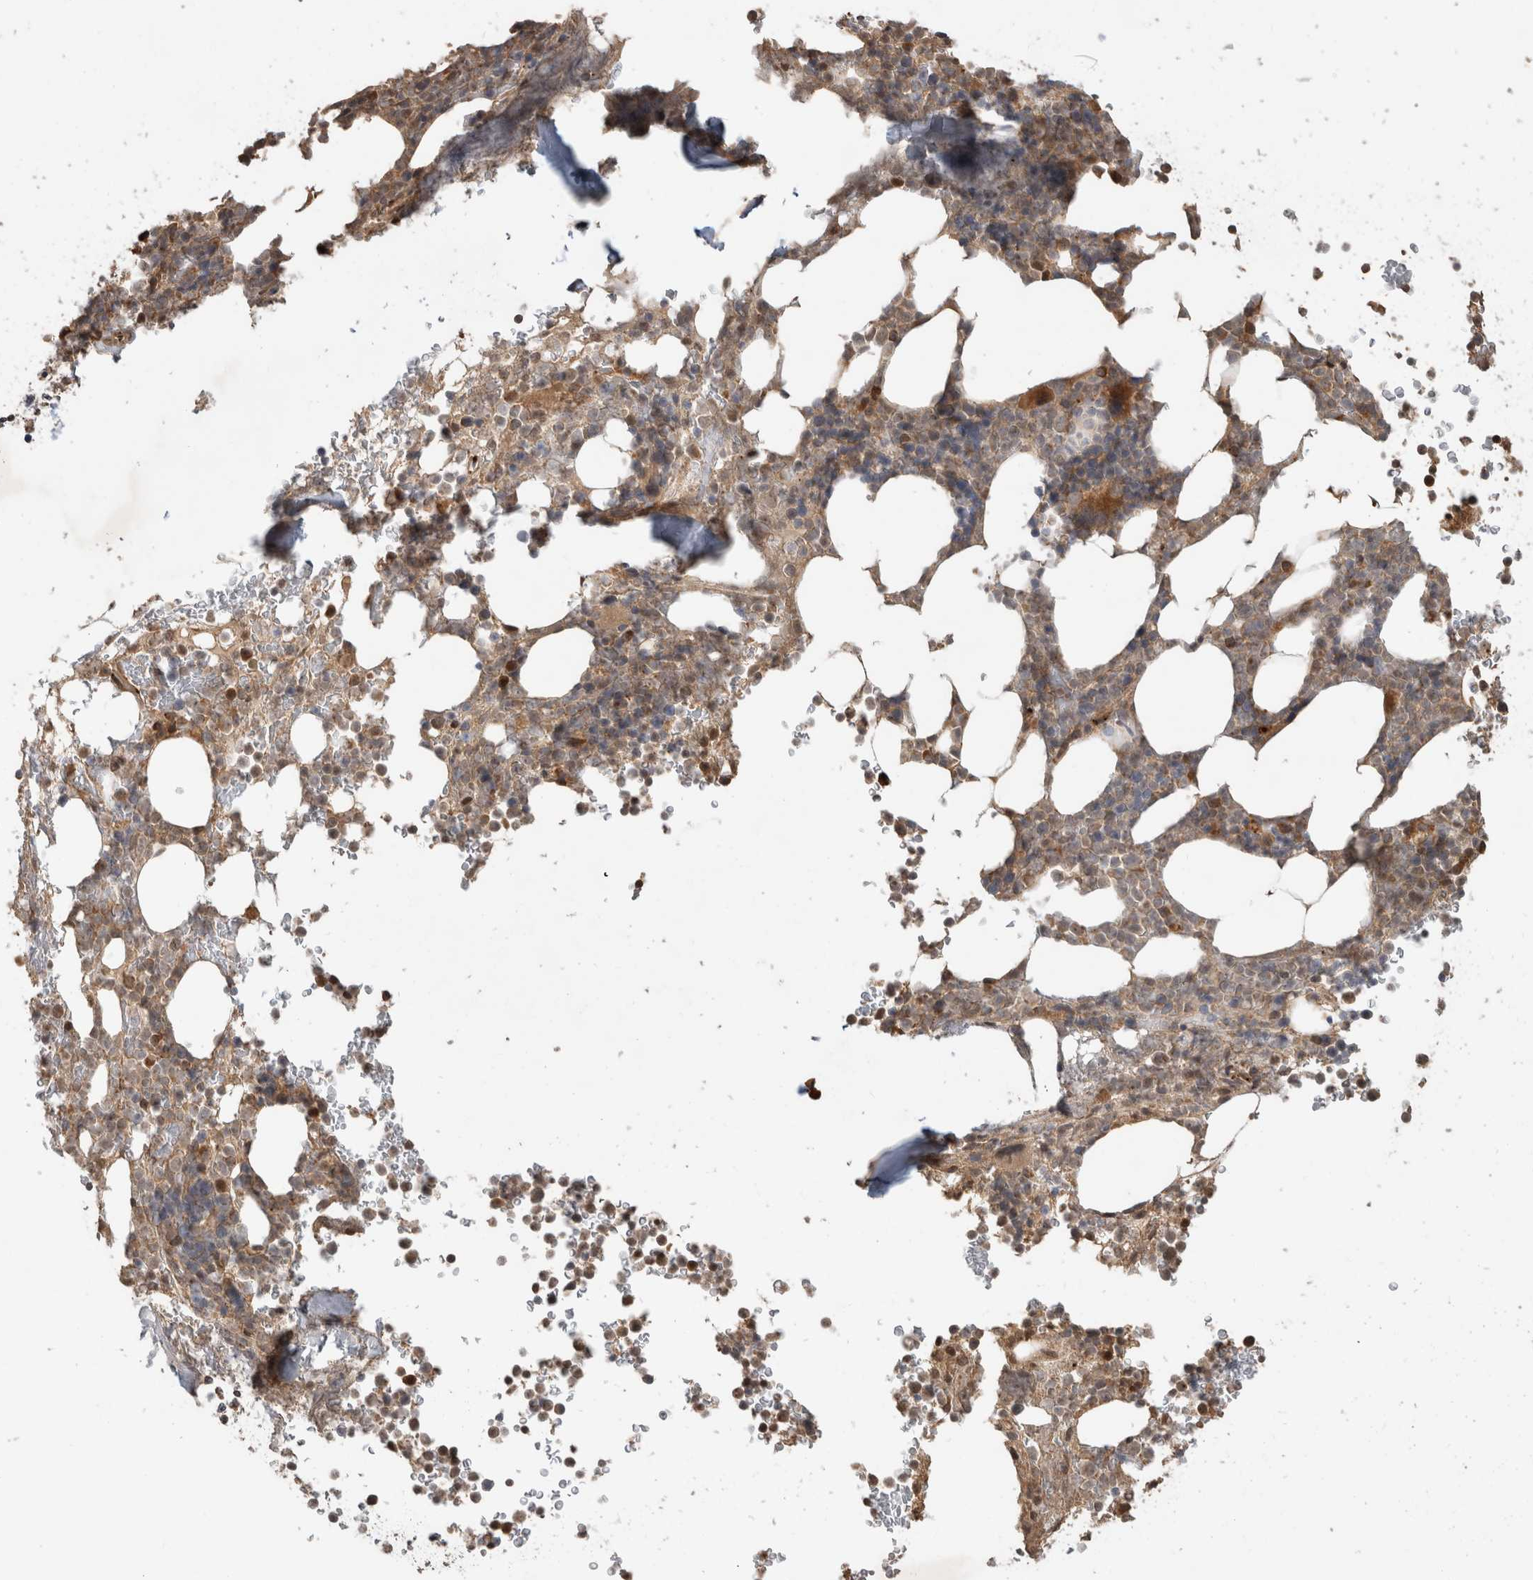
{"staining": {"intensity": "moderate", "quantity": "25%-75%", "location": "cytoplasmic/membranous"}, "tissue": "bone marrow", "cell_type": "Hematopoietic cells", "image_type": "normal", "snomed": [{"axis": "morphology", "description": "Normal tissue, NOS"}, {"axis": "topography", "description": "Bone marrow"}], "caption": "Immunohistochemistry of benign human bone marrow shows medium levels of moderate cytoplasmic/membranous positivity in about 25%-75% of hematopoietic cells. Using DAB (brown) and hematoxylin (blue) stains, captured at high magnification using brightfield microscopy.", "gene": "PITPNC1", "patient": {"sex": "male", "age": 58}}